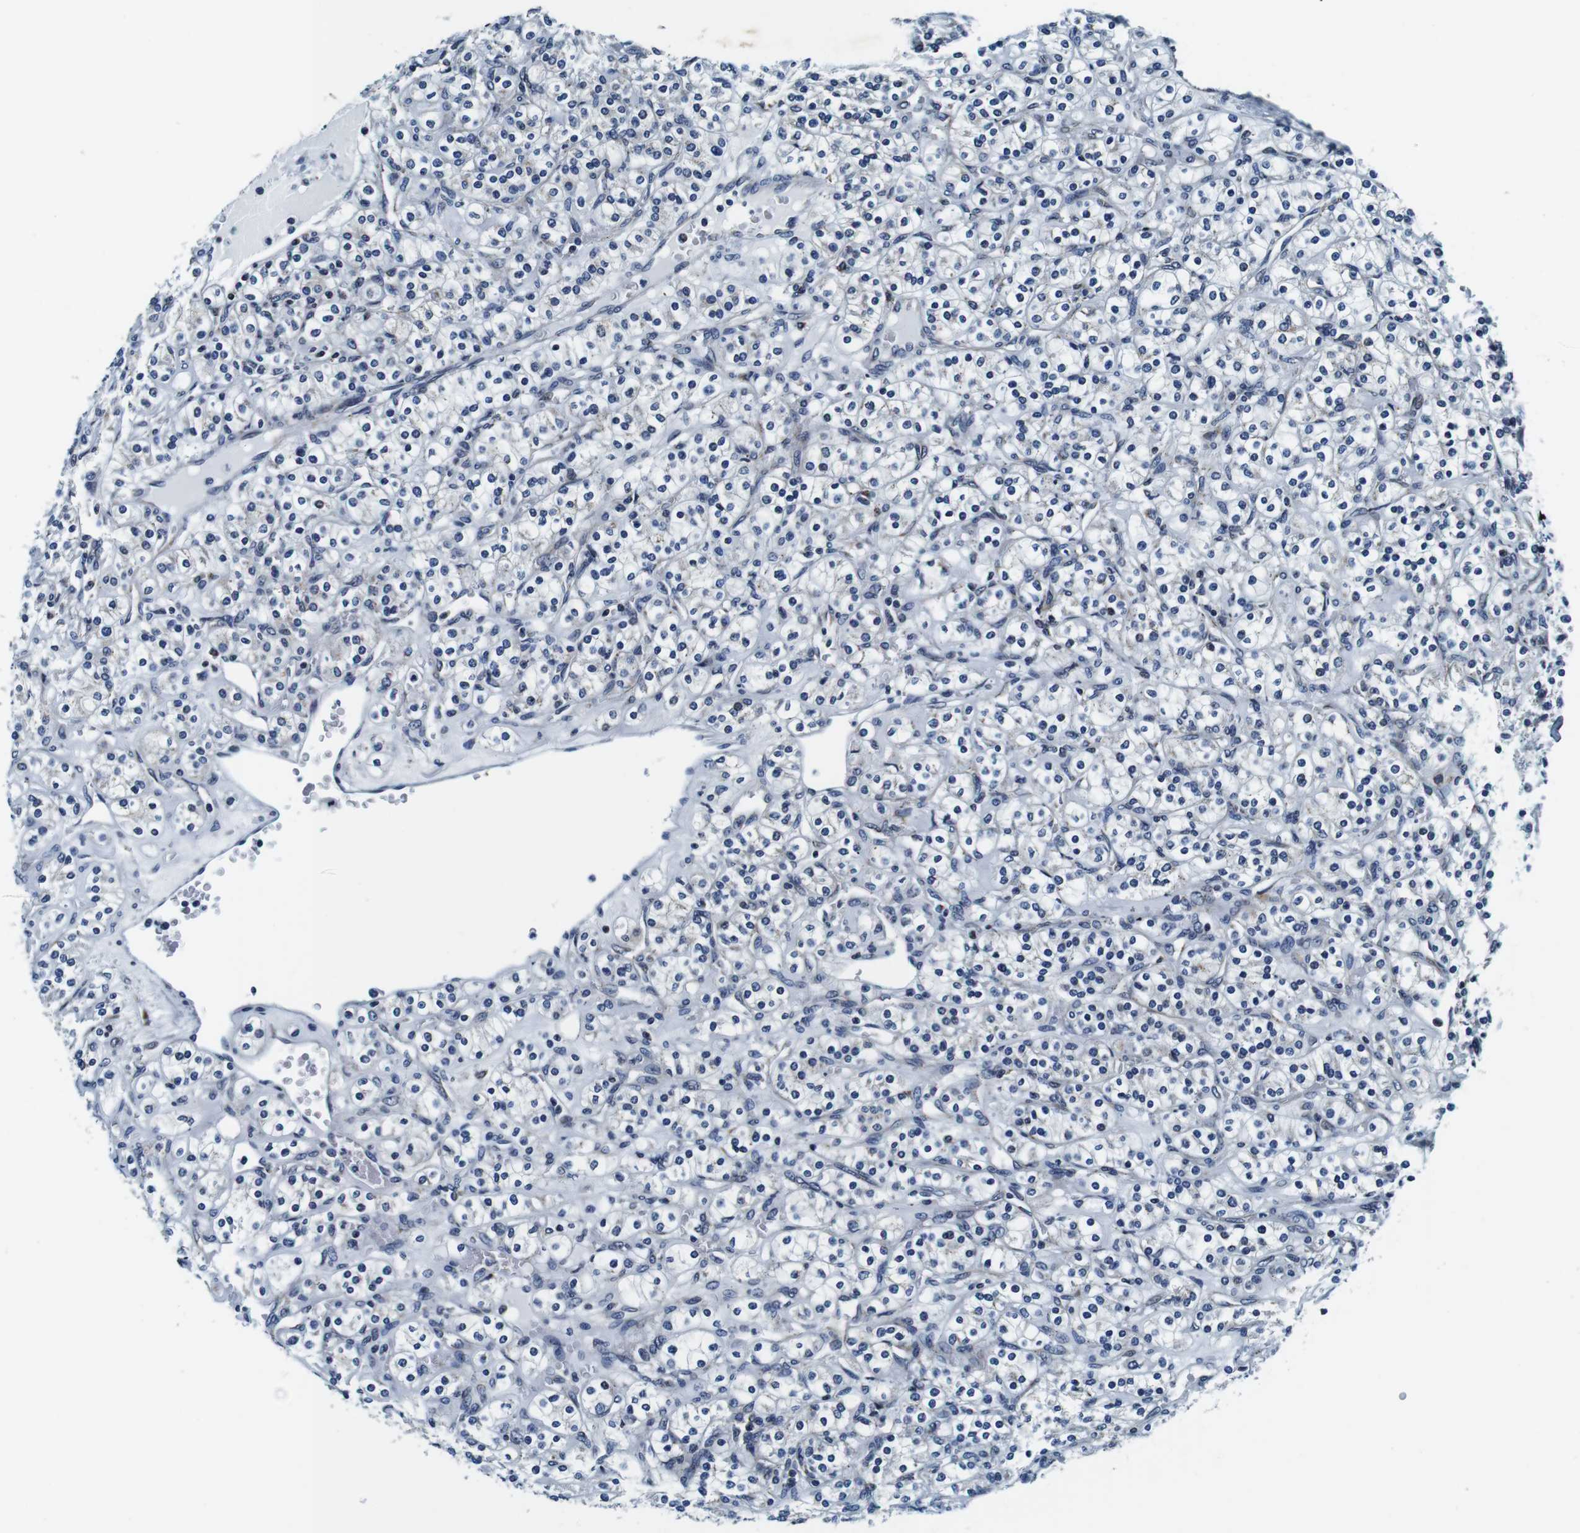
{"staining": {"intensity": "negative", "quantity": "none", "location": "none"}, "tissue": "renal cancer", "cell_type": "Tumor cells", "image_type": "cancer", "snomed": [{"axis": "morphology", "description": "Adenocarcinoma, NOS"}, {"axis": "topography", "description": "Kidney"}], "caption": "Immunohistochemistry photomicrograph of human renal adenocarcinoma stained for a protein (brown), which exhibits no positivity in tumor cells.", "gene": "FAR2", "patient": {"sex": "male", "age": 77}}